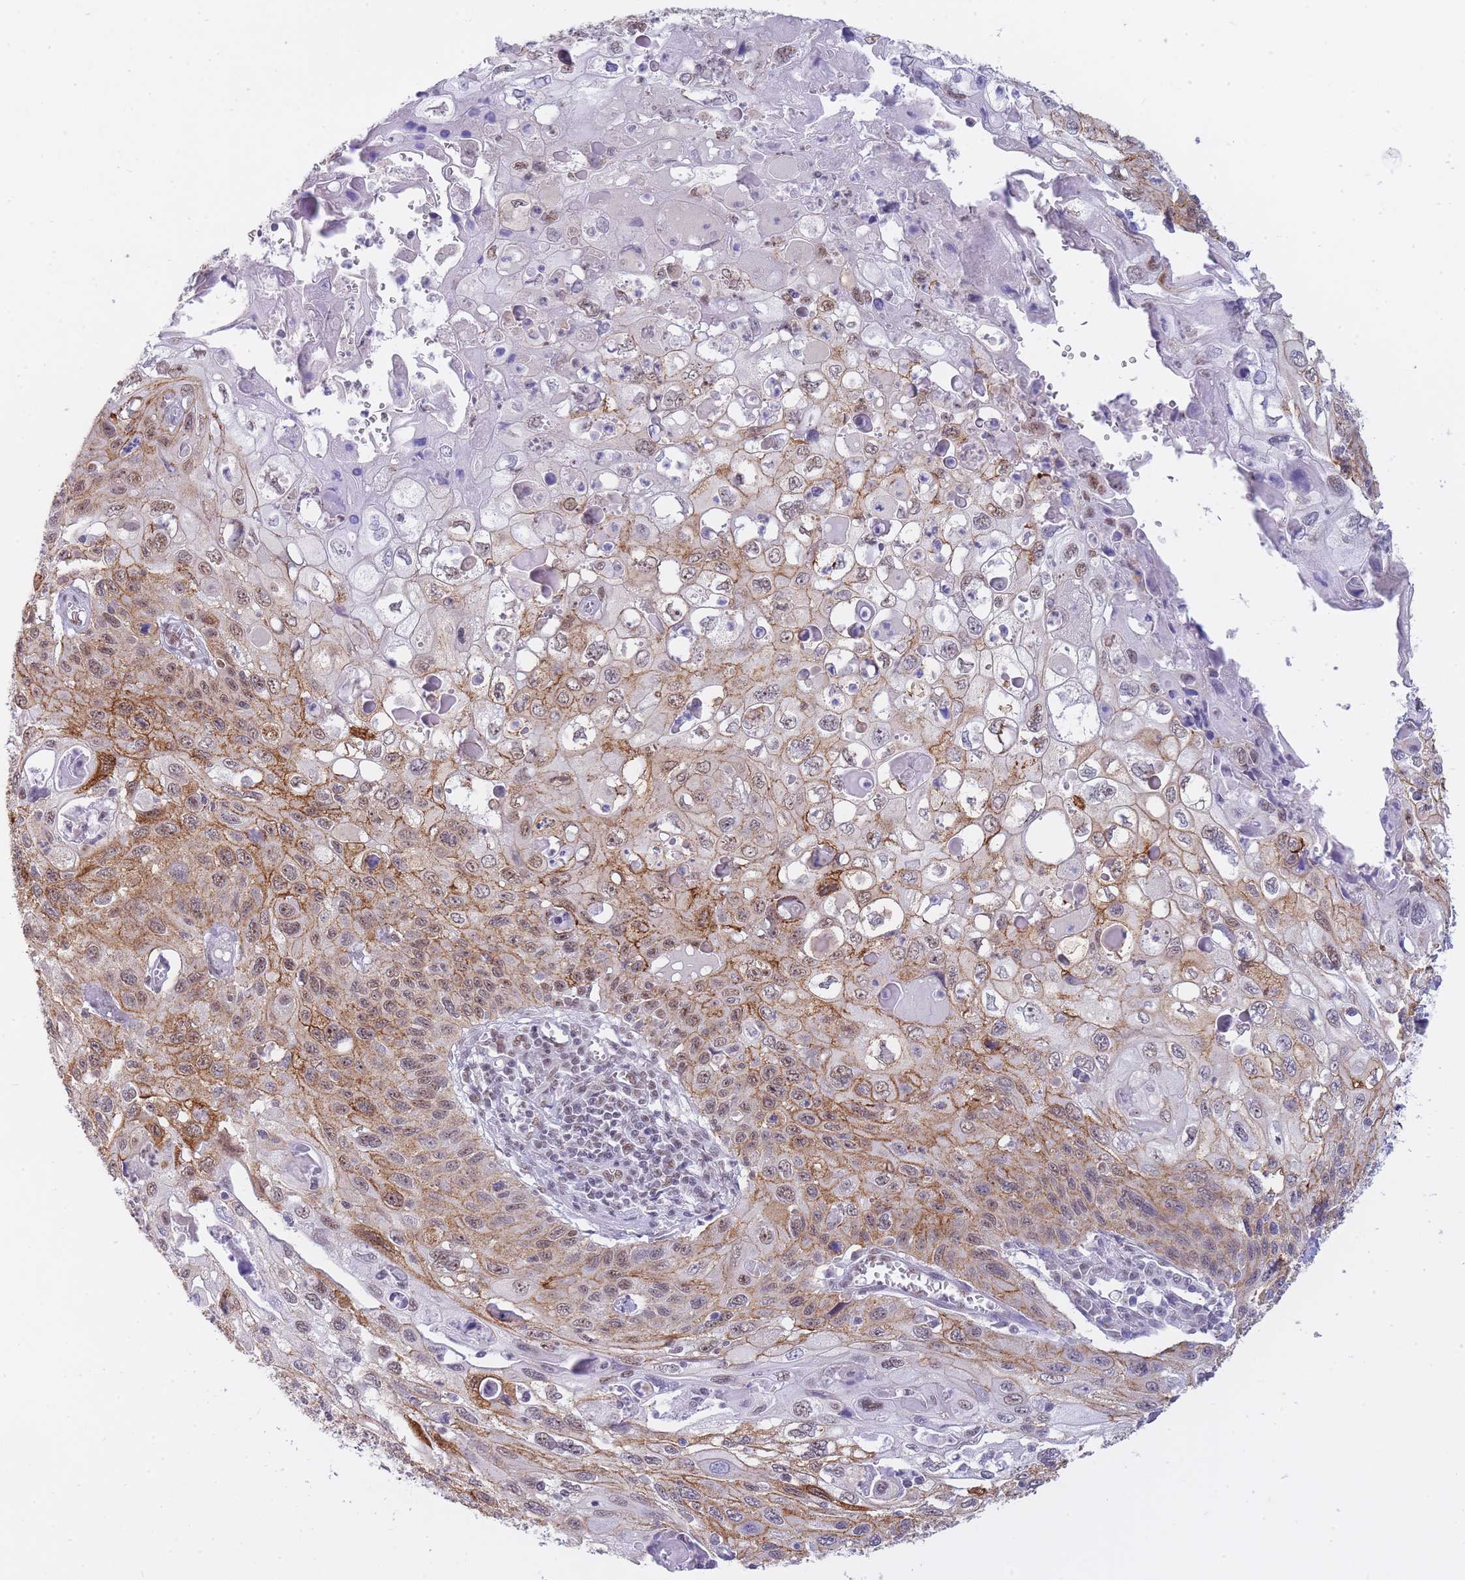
{"staining": {"intensity": "strong", "quantity": ">75%", "location": "cytoplasmic/membranous,nuclear"}, "tissue": "cervical cancer", "cell_type": "Tumor cells", "image_type": "cancer", "snomed": [{"axis": "morphology", "description": "Squamous cell carcinoma, NOS"}, {"axis": "topography", "description": "Cervix"}], "caption": "Squamous cell carcinoma (cervical) stained with DAB IHC reveals high levels of strong cytoplasmic/membranous and nuclear staining in about >75% of tumor cells.", "gene": "FRAT2", "patient": {"sex": "female", "age": 70}}